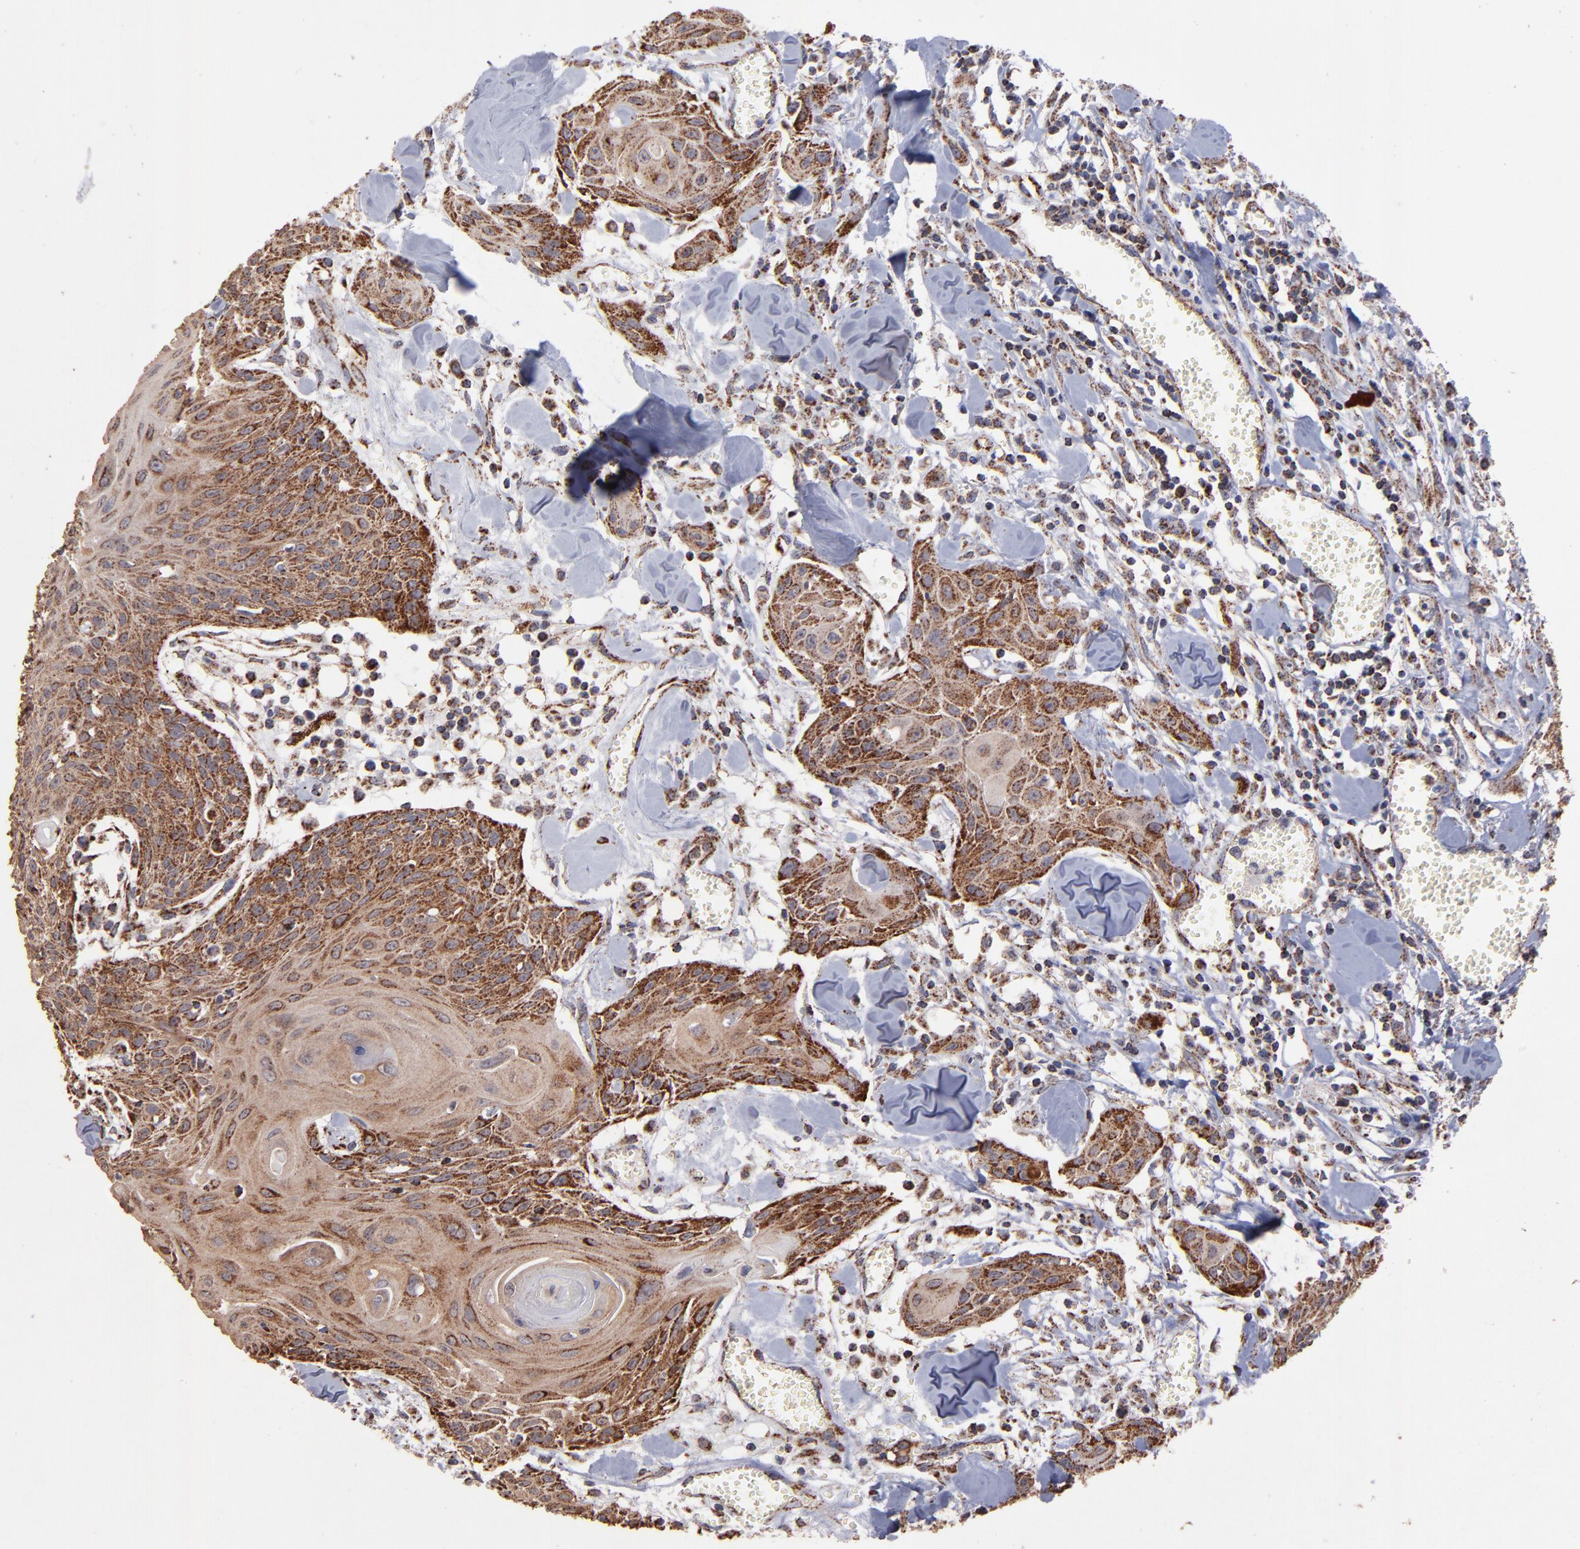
{"staining": {"intensity": "moderate", "quantity": "25%-75%", "location": "cytoplasmic/membranous"}, "tissue": "head and neck cancer", "cell_type": "Tumor cells", "image_type": "cancer", "snomed": [{"axis": "morphology", "description": "Squamous cell carcinoma, NOS"}, {"axis": "morphology", "description": "Squamous cell carcinoma, metastatic, NOS"}, {"axis": "topography", "description": "Lymph node"}, {"axis": "topography", "description": "Salivary gland"}, {"axis": "topography", "description": "Head-Neck"}], "caption": "About 25%-75% of tumor cells in head and neck cancer (squamous cell carcinoma) display moderate cytoplasmic/membranous protein staining as visualized by brown immunohistochemical staining.", "gene": "DLST", "patient": {"sex": "female", "age": 74}}